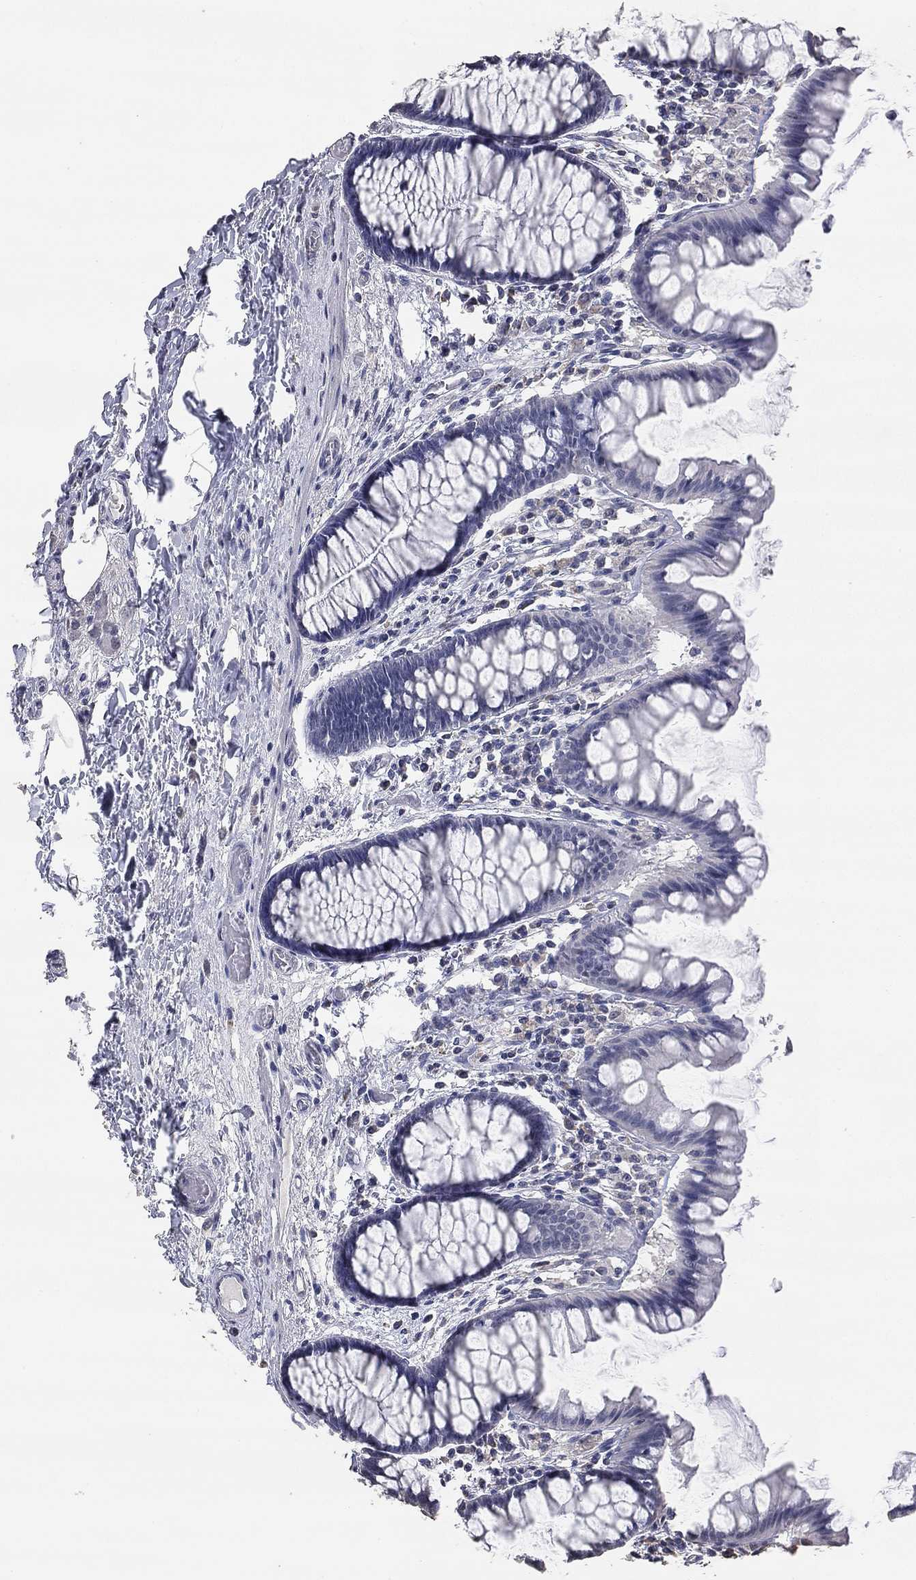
{"staining": {"intensity": "negative", "quantity": "none", "location": "none"}, "tissue": "colon", "cell_type": "Glandular cells", "image_type": "normal", "snomed": [{"axis": "morphology", "description": "Normal tissue, NOS"}, {"axis": "topography", "description": "Colon"}], "caption": "IHC photomicrograph of normal colon: human colon stained with DAB (3,3'-diaminobenzidine) shows no significant protein staining in glandular cells.", "gene": "DSG1", "patient": {"sex": "female", "age": 65}}